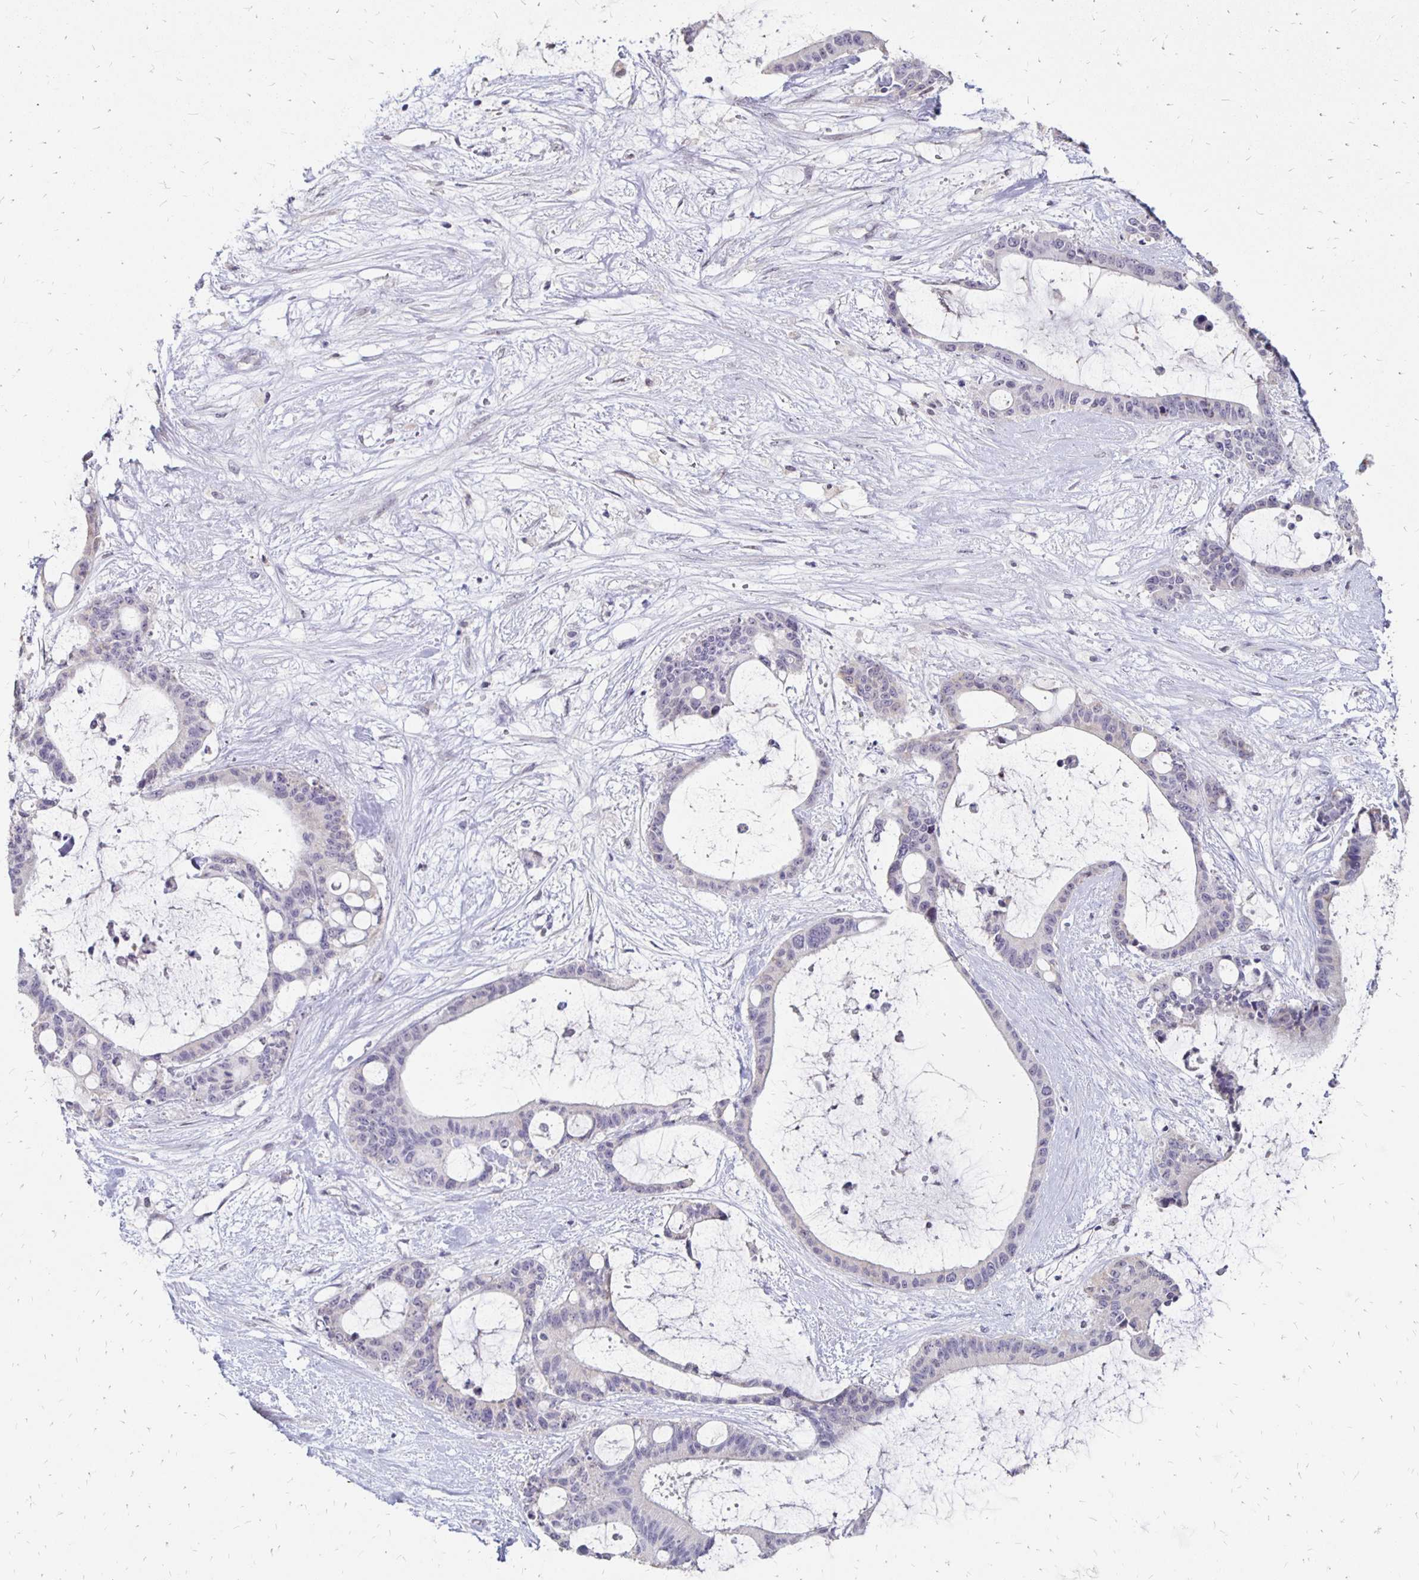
{"staining": {"intensity": "negative", "quantity": "none", "location": "none"}, "tissue": "liver cancer", "cell_type": "Tumor cells", "image_type": "cancer", "snomed": [{"axis": "morphology", "description": "Normal tissue, NOS"}, {"axis": "morphology", "description": "Cholangiocarcinoma"}, {"axis": "topography", "description": "Liver"}, {"axis": "topography", "description": "Peripheral nerve tissue"}], "caption": "An immunohistochemistry (IHC) photomicrograph of cholangiocarcinoma (liver) is shown. There is no staining in tumor cells of cholangiocarcinoma (liver). (Brightfield microscopy of DAB immunohistochemistry (IHC) at high magnification).", "gene": "ATOSB", "patient": {"sex": "female", "age": 73}}